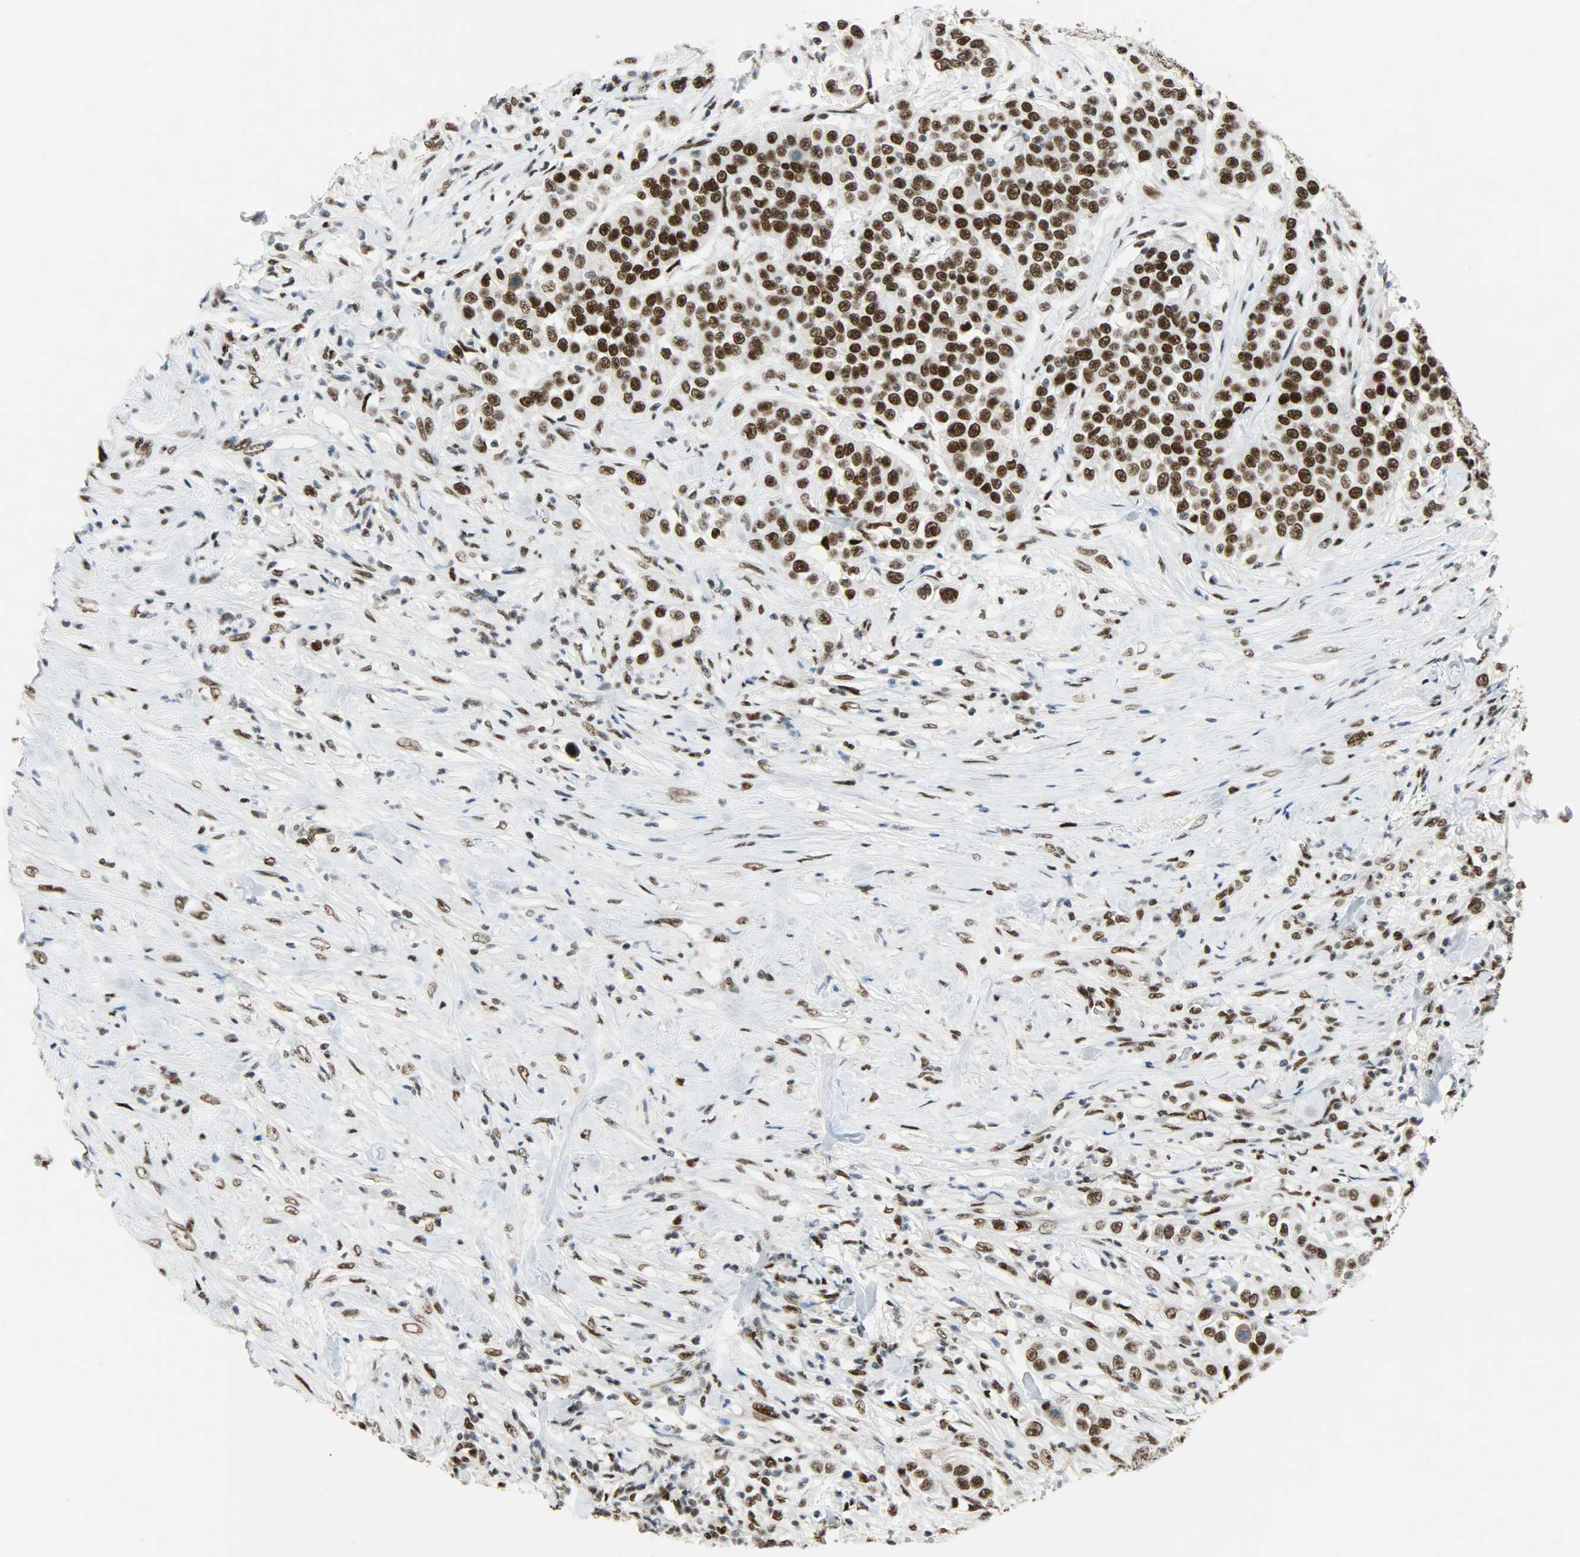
{"staining": {"intensity": "strong", "quantity": ">75%", "location": "nuclear"}, "tissue": "urothelial cancer", "cell_type": "Tumor cells", "image_type": "cancer", "snomed": [{"axis": "morphology", "description": "Urothelial carcinoma, High grade"}, {"axis": "topography", "description": "Urinary bladder"}], "caption": "High-grade urothelial carcinoma stained with a brown dye shows strong nuclear positive expression in about >75% of tumor cells.", "gene": "SSB", "patient": {"sex": "female", "age": 80}}